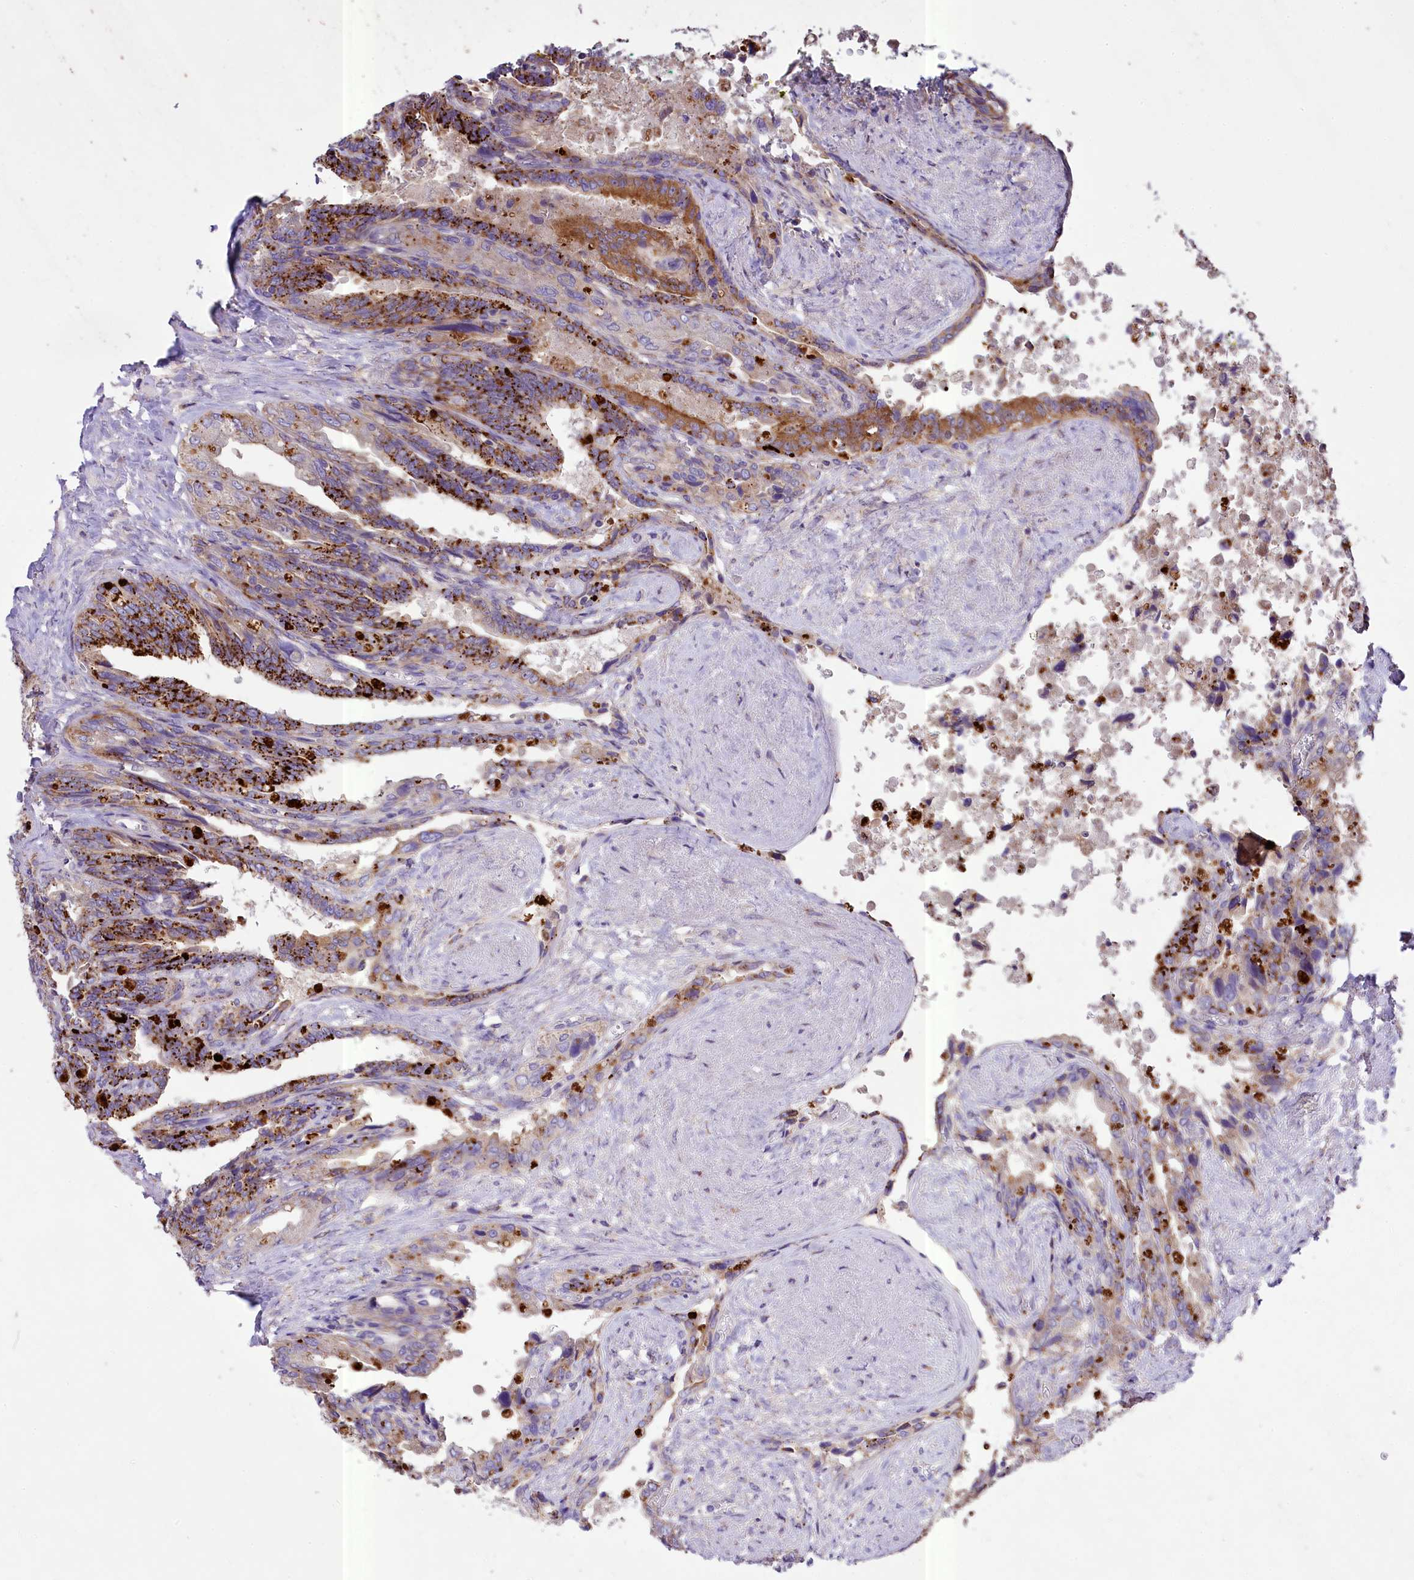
{"staining": {"intensity": "moderate", "quantity": ">75%", "location": "cytoplasmic/membranous"}, "tissue": "seminal vesicle", "cell_type": "Glandular cells", "image_type": "normal", "snomed": [{"axis": "morphology", "description": "Normal tissue, NOS"}, {"axis": "topography", "description": "Seminal veicle"}, {"axis": "topography", "description": "Peripheral nerve tissue"}], "caption": "Immunohistochemical staining of unremarkable seminal vesicle shows medium levels of moderate cytoplasmic/membranous expression in about >75% of glandular cells. Using DAB (3,3'-diaminobenzidine) (brown) and hematoxylin (blue) stains, captured at high magnification using brightfield microscopy.", "gene": "PEMT", "patient": {"sex": "male", "age": 60}}